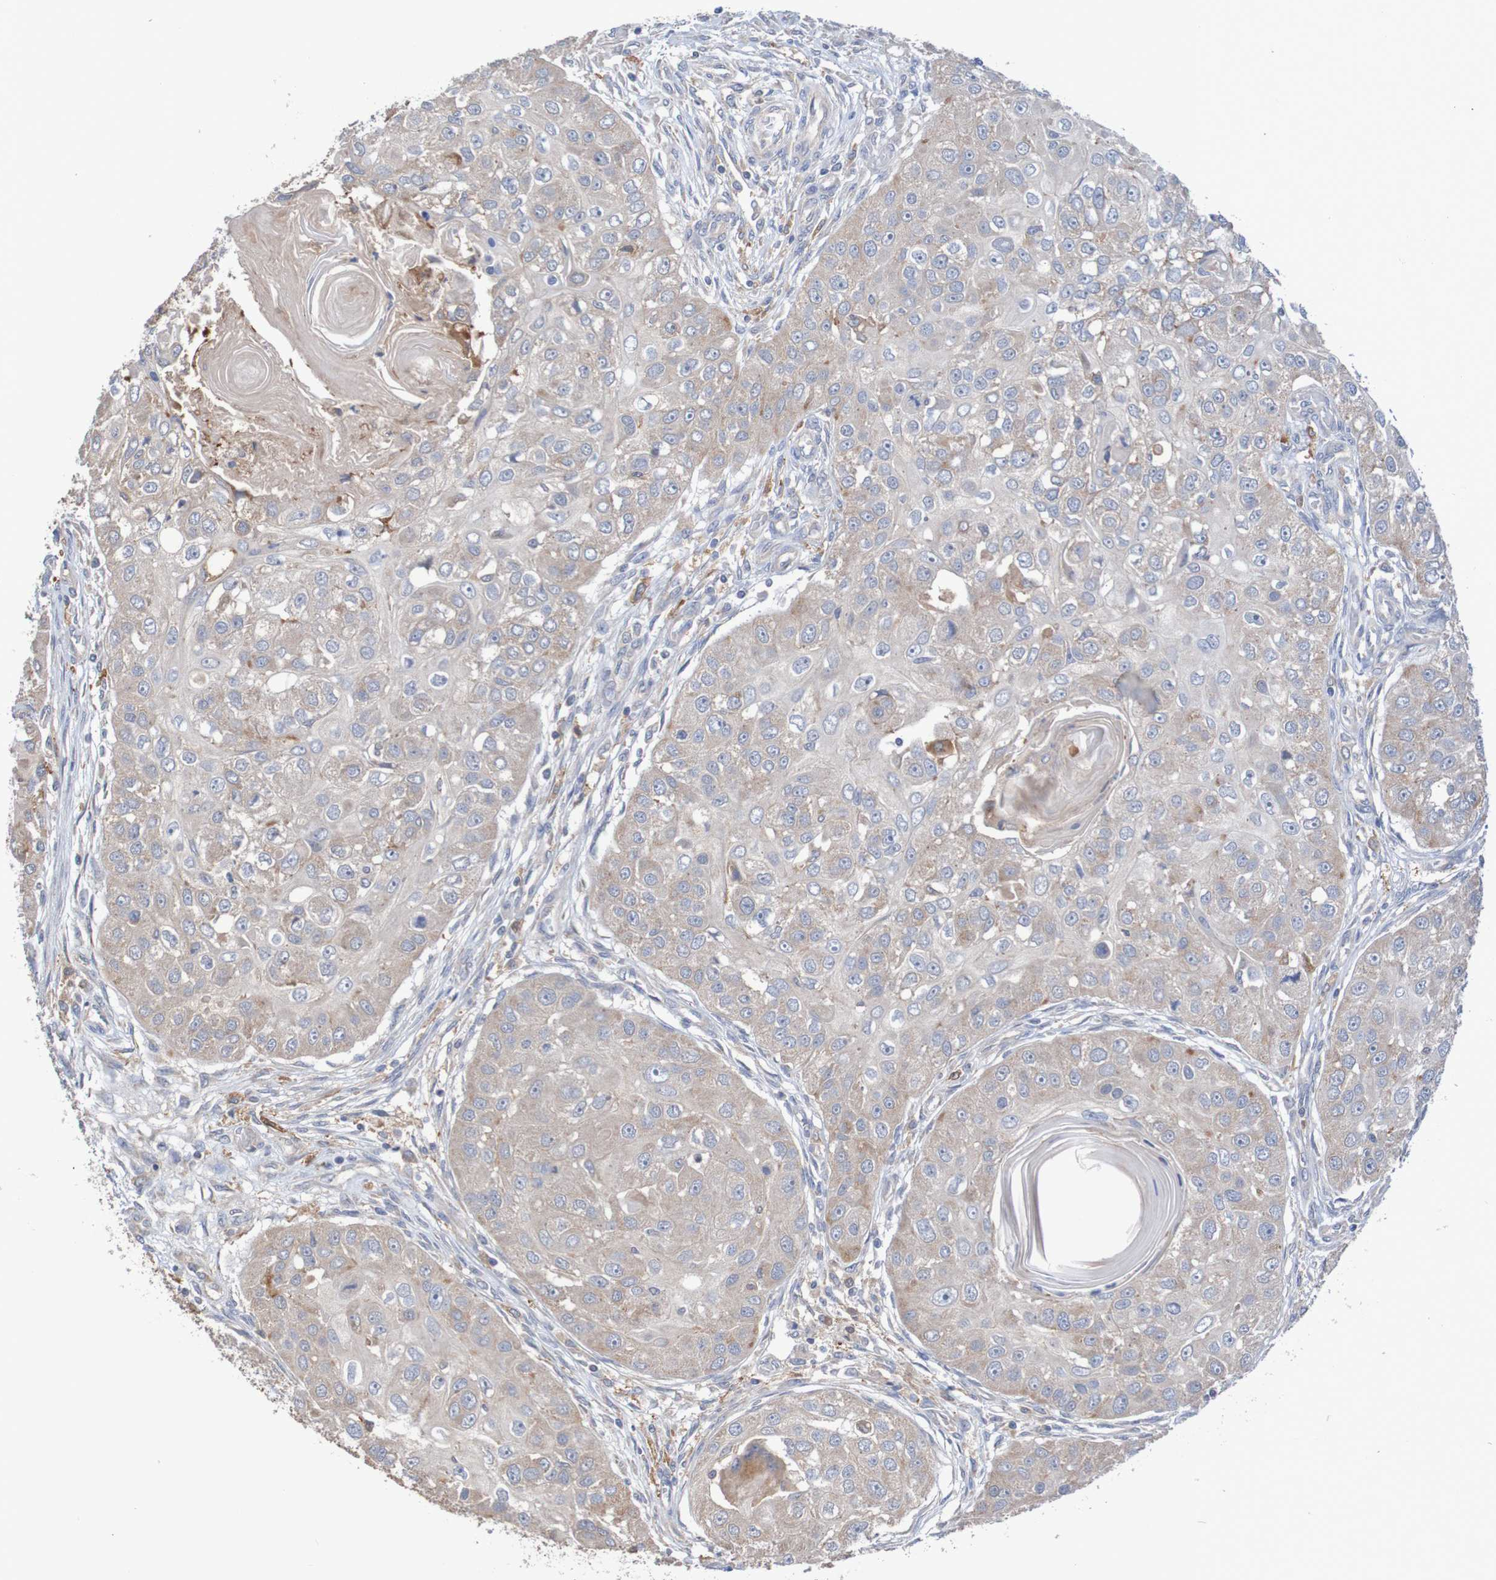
{"staining": {"intensity": "weak", "quantity": "<25%", "location": "cytoplasmic/membranous"}, "tissue": "head and neck cancer", "cell_type": "Tumor cells", "image_type": "cancer", "snomed": [{"axis": "morphology", "description": "Normal tissue, NOS"}, {"axis": "morphology", "description": "Squamous cell carcinoma, NOS"}, {"axis": "topography", "description": "Skeletal muscle"}, {"axis": "topography", "description": "Head-Neck"}], "caption": "High power microscopy image of an IHC image of squamous cell carcinoma (head and neck), revealing no significant expression in tumor cells. (DAB (3,3'-diaminobenzidine) IHC, high magnification).", "gene": "PHYH", "patient": {"sex": "male", "age": 51}}